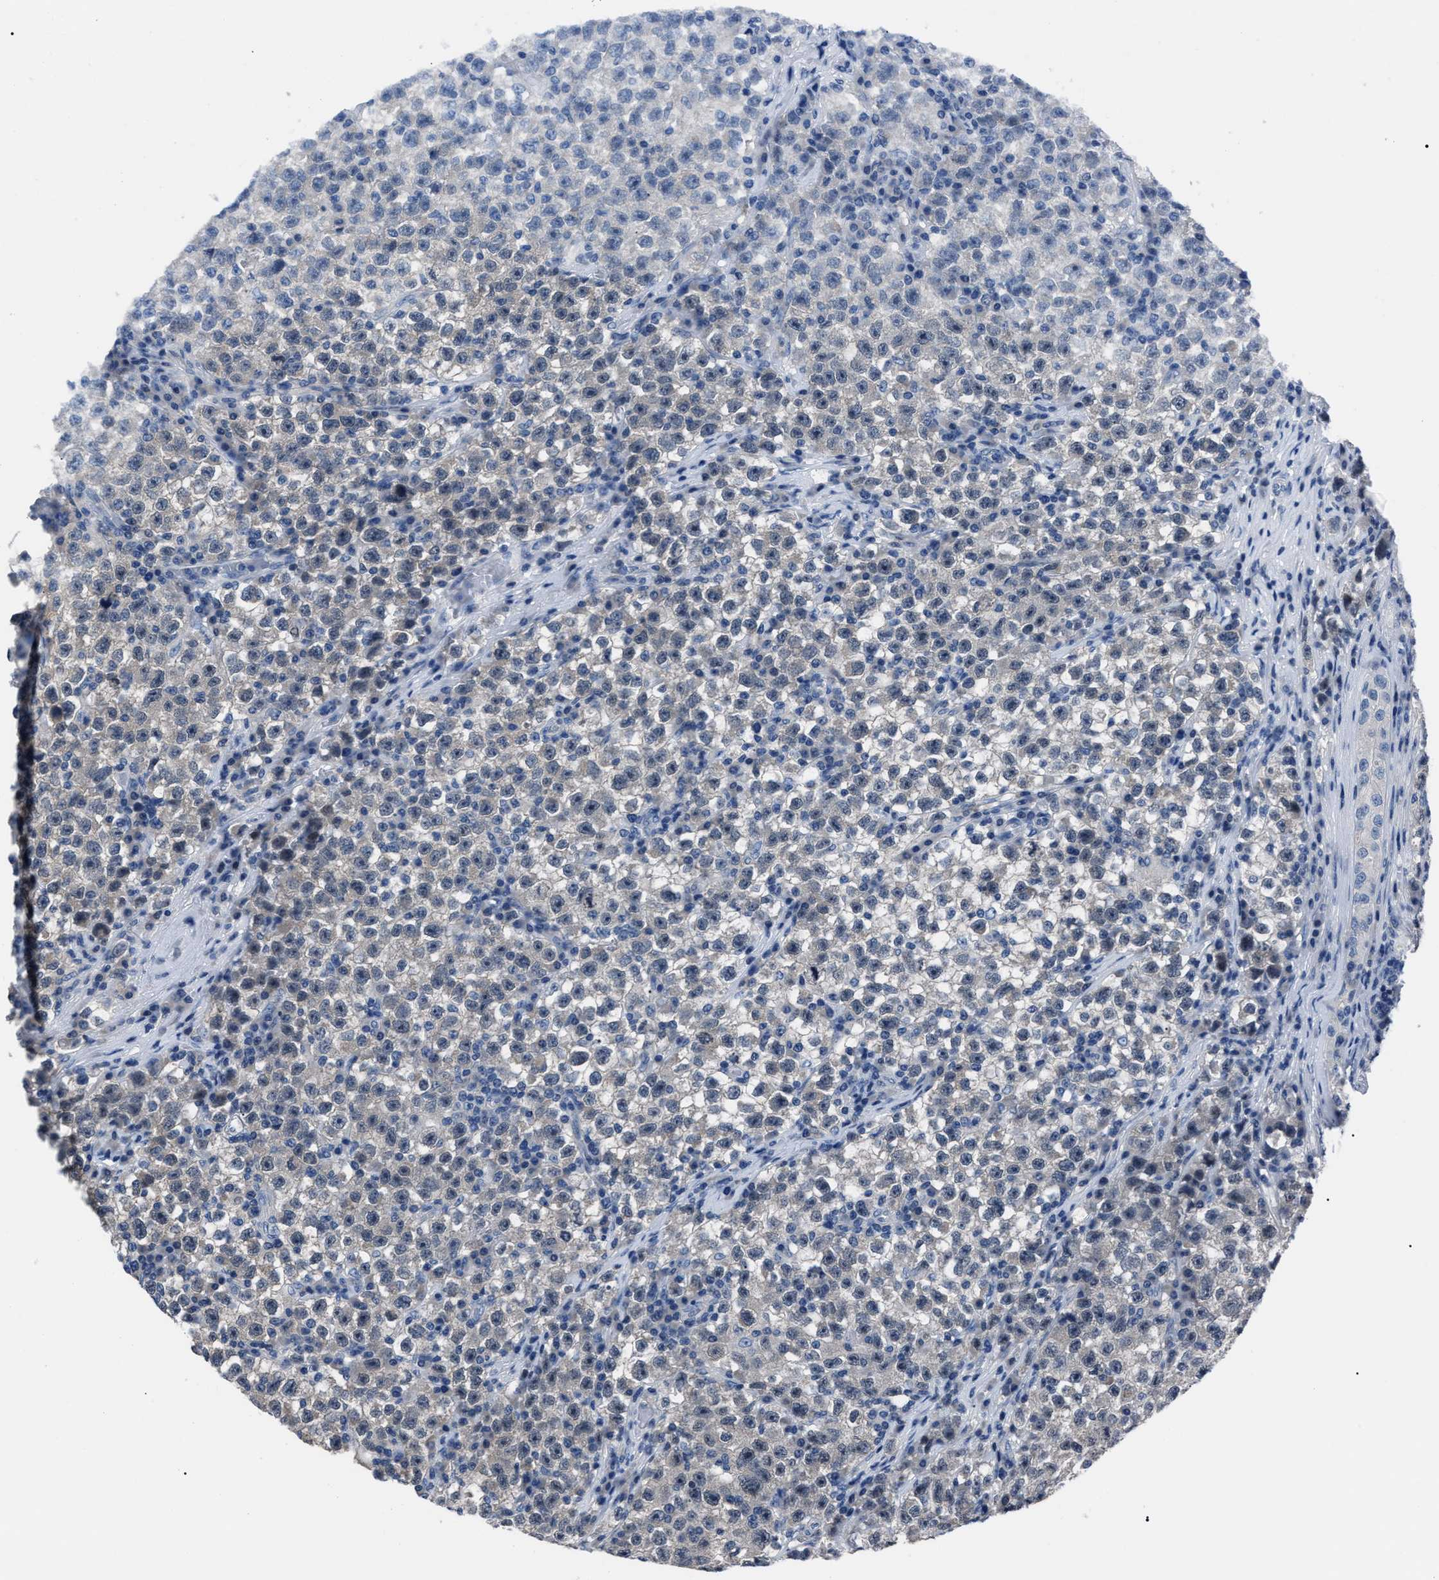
{"staining": {"intensity": "negative", "quantity": "none", "location": "none"}, "tissue": "testis cancer", "cell_type": "Tumor cells", "image_type": "cancer", "snomed": [{"axis": "morphology", "description": "Seminoma, NOS"}, {"axis": "topography", "description": "Testis"}], "caption": "IHC of testis cancer demonstrates no positivity in tumor cells.", "gene": "LRWD1", "patient": {"sex": "male", "age": 22}}